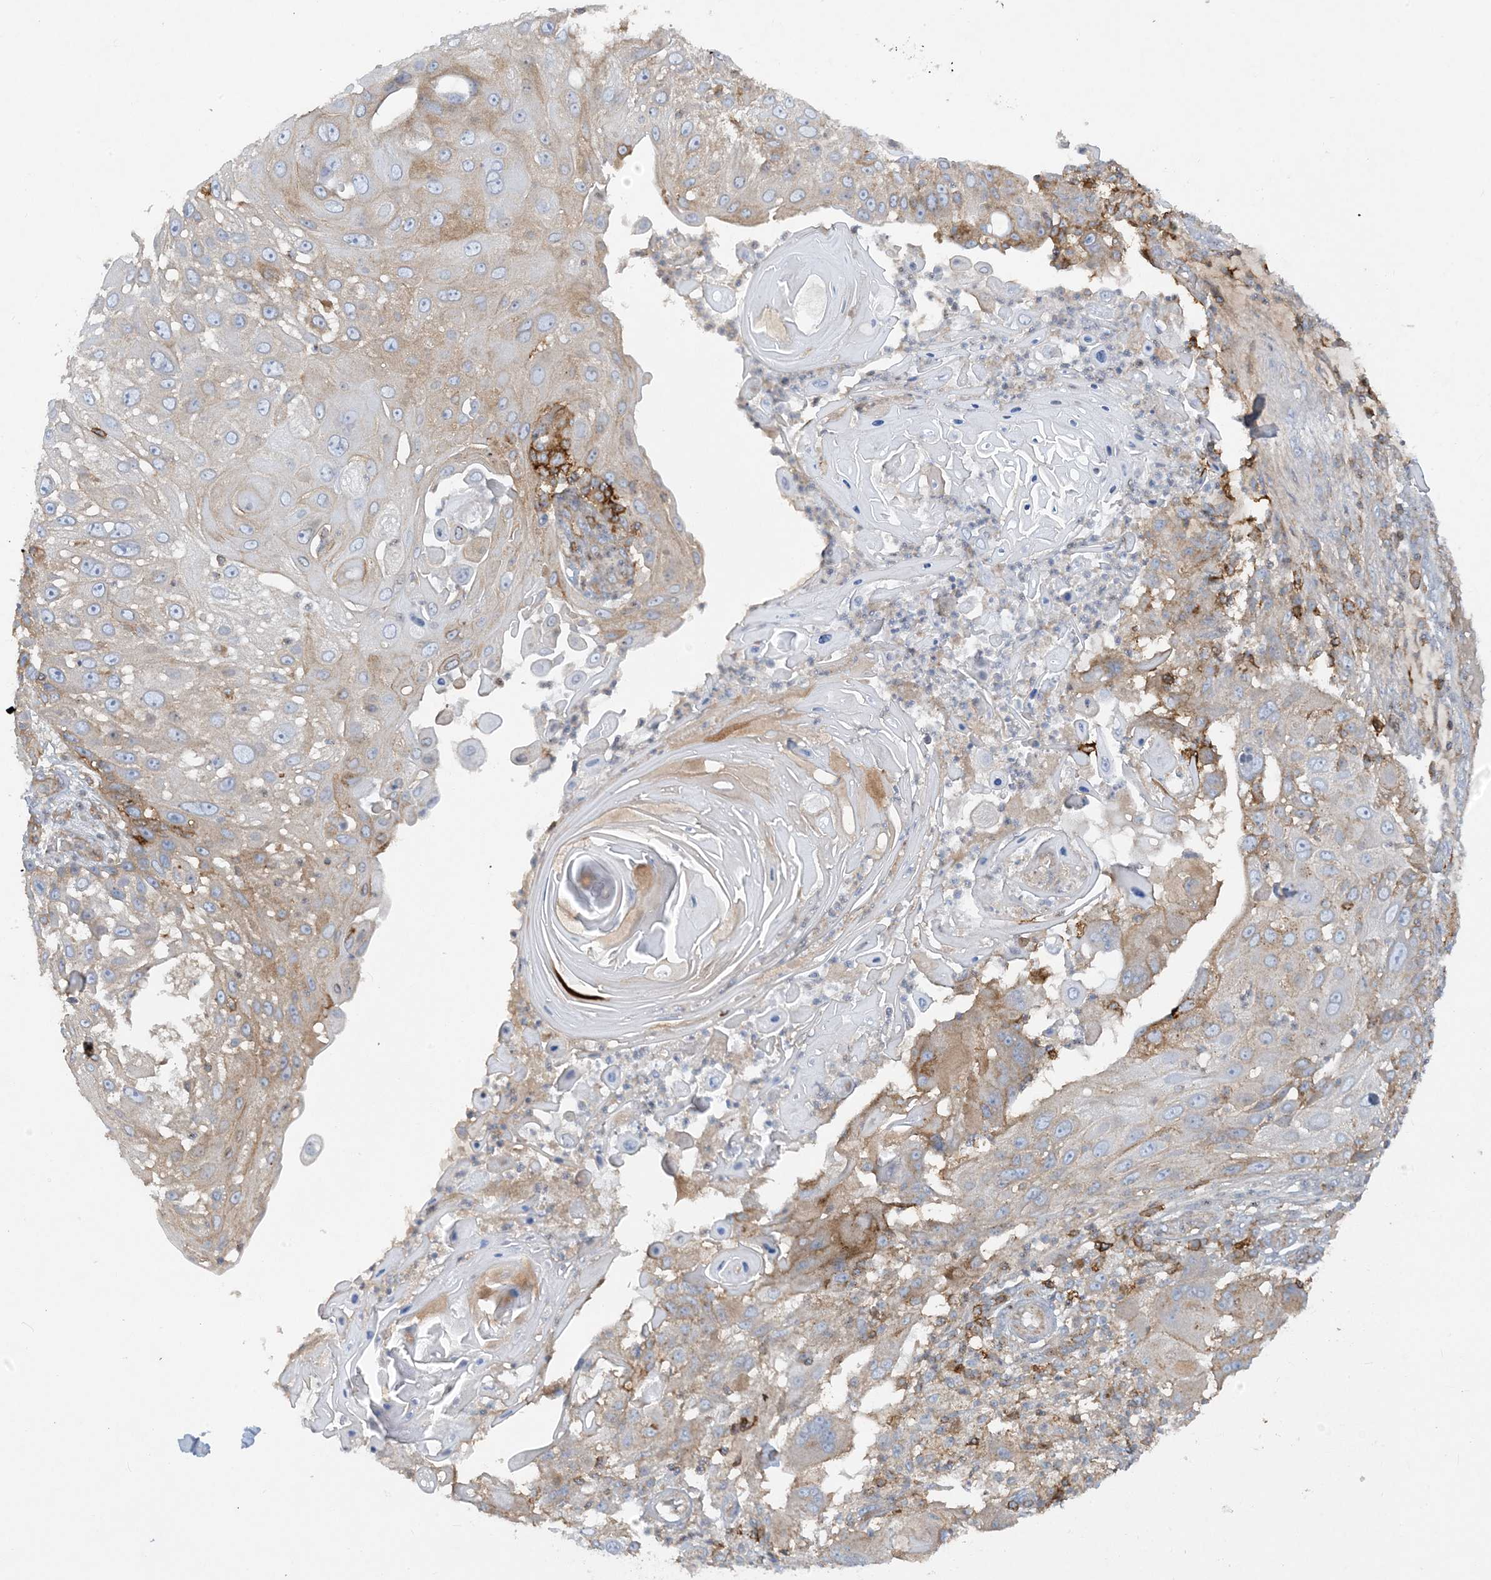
{"staining": {"intensity": "moderate", "quantity": "<25%", "location": "cytoplasmic/membranous"}, "tissue": "skin cancer", "cell_type": "Tumor cells", "image_type": "cancer", "snomed": [{"axis": "morphology", "description": "Squamous cell carcinoma, NOS"}, {"axis": "topography", "description": "Skin"}], "caption": "A low amount of moderate cytoplasmic/membranous staining is appreciated in approximately <25% of tumor cells in skin cancer (squamous cell carcinoma) tissue.", "gene": "HLA-E", "patient": {"sex": "female", "age": 44}}